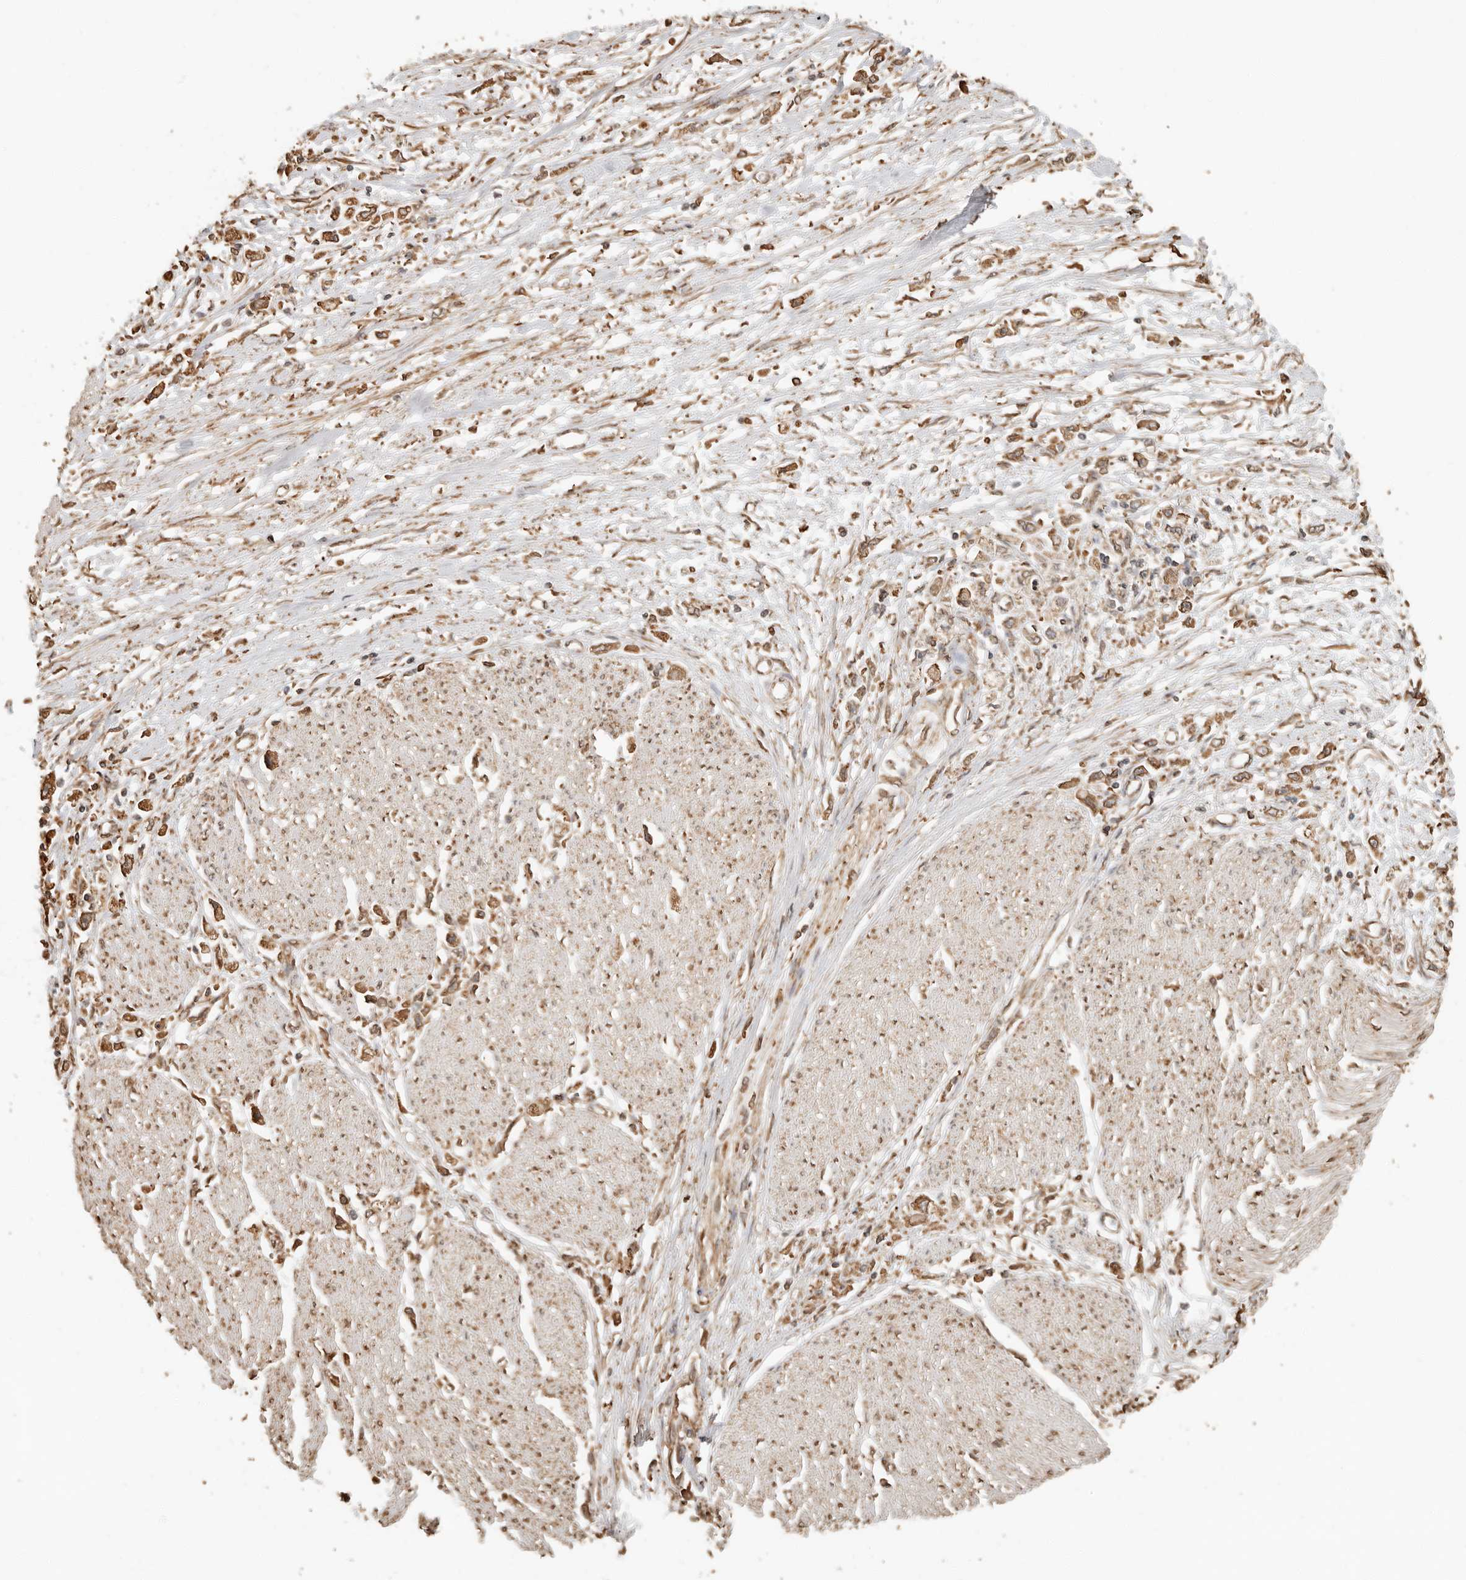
{"staining": {"intensity": "moderate", "quantity": ">75%", "location": "cytoplasmic/membranous"}, "tissue": "stomach cancer", "cell_type": "Tumor cells", "image_type": "cancer", "snomed": [{"axis": "morphology", "description": "Adenocarcinoma, NOS"}, {"axis": "topography", "description": "Stomach"}], "caption": "Human stomach cancer stained with a brown dye displays moderate cytoplasmic/membranous positive expression in approximately >75% of tumor cells.", "gene": "ARHGEF10L", "patient": {"sex": "female", "age": 59}}